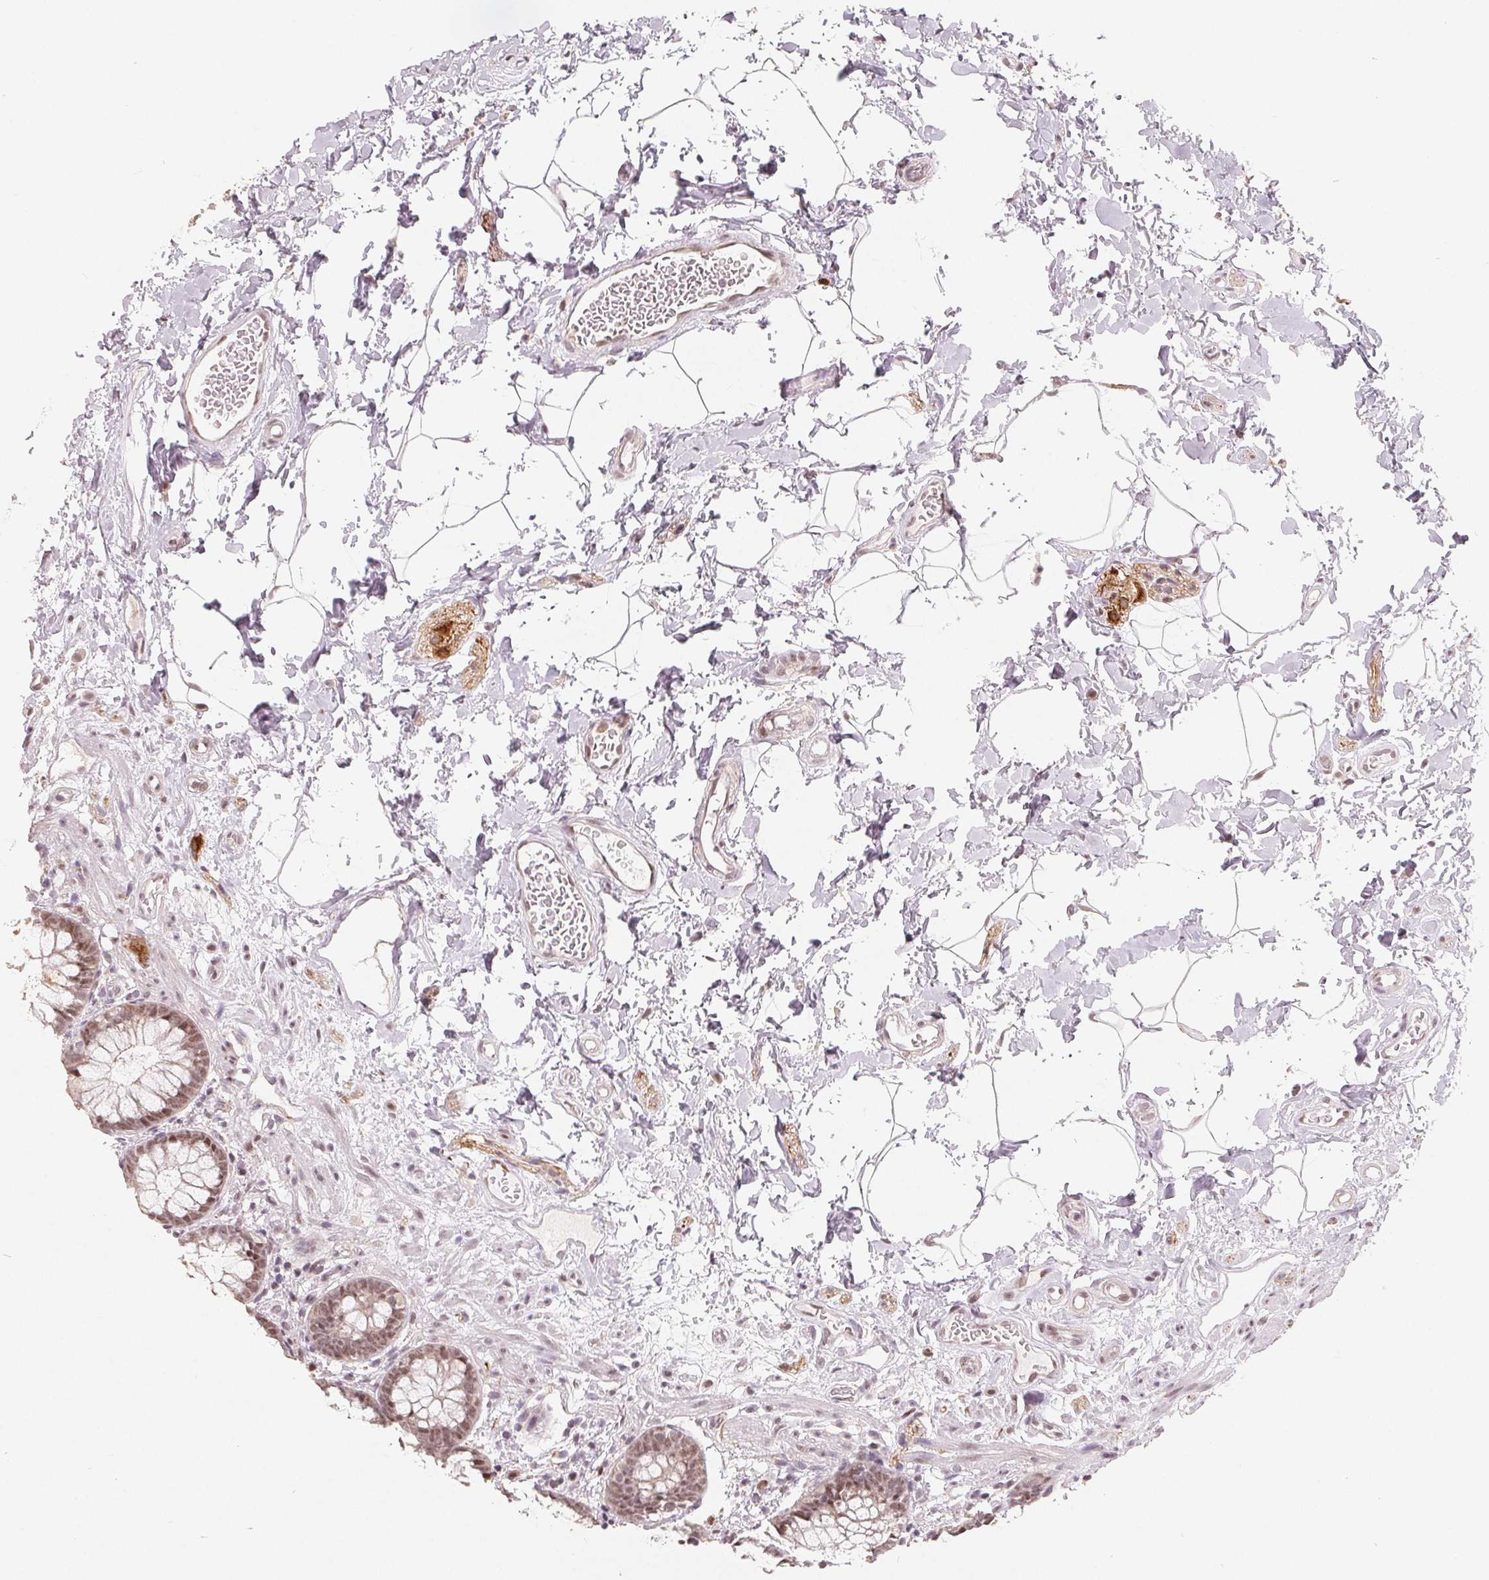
{"staining": {"intensity": "moderate", "quantity": ">75%", "location": "nuclear"}, "tissue": "rectum", "cell_type": "Glandular cells", "image_type": "normal", "snomed": [{"axis": "morphology", "description": "Normal tissue, NOS"}, {"axis": "topography", "description": "Rectum"}], "caption": "The histopathology image reveals a brown stain indicating the presence of a protein in the nuclear of glandular cells in rectum. The staining is performed using DAB (3,3'-diaminobenzidine) brown chromogen to label protein expression. The nuclei are counter-stained blue using hematoxylin.", "gene": "CCDC138", "patient": {"sex": "female", "age": 62}}